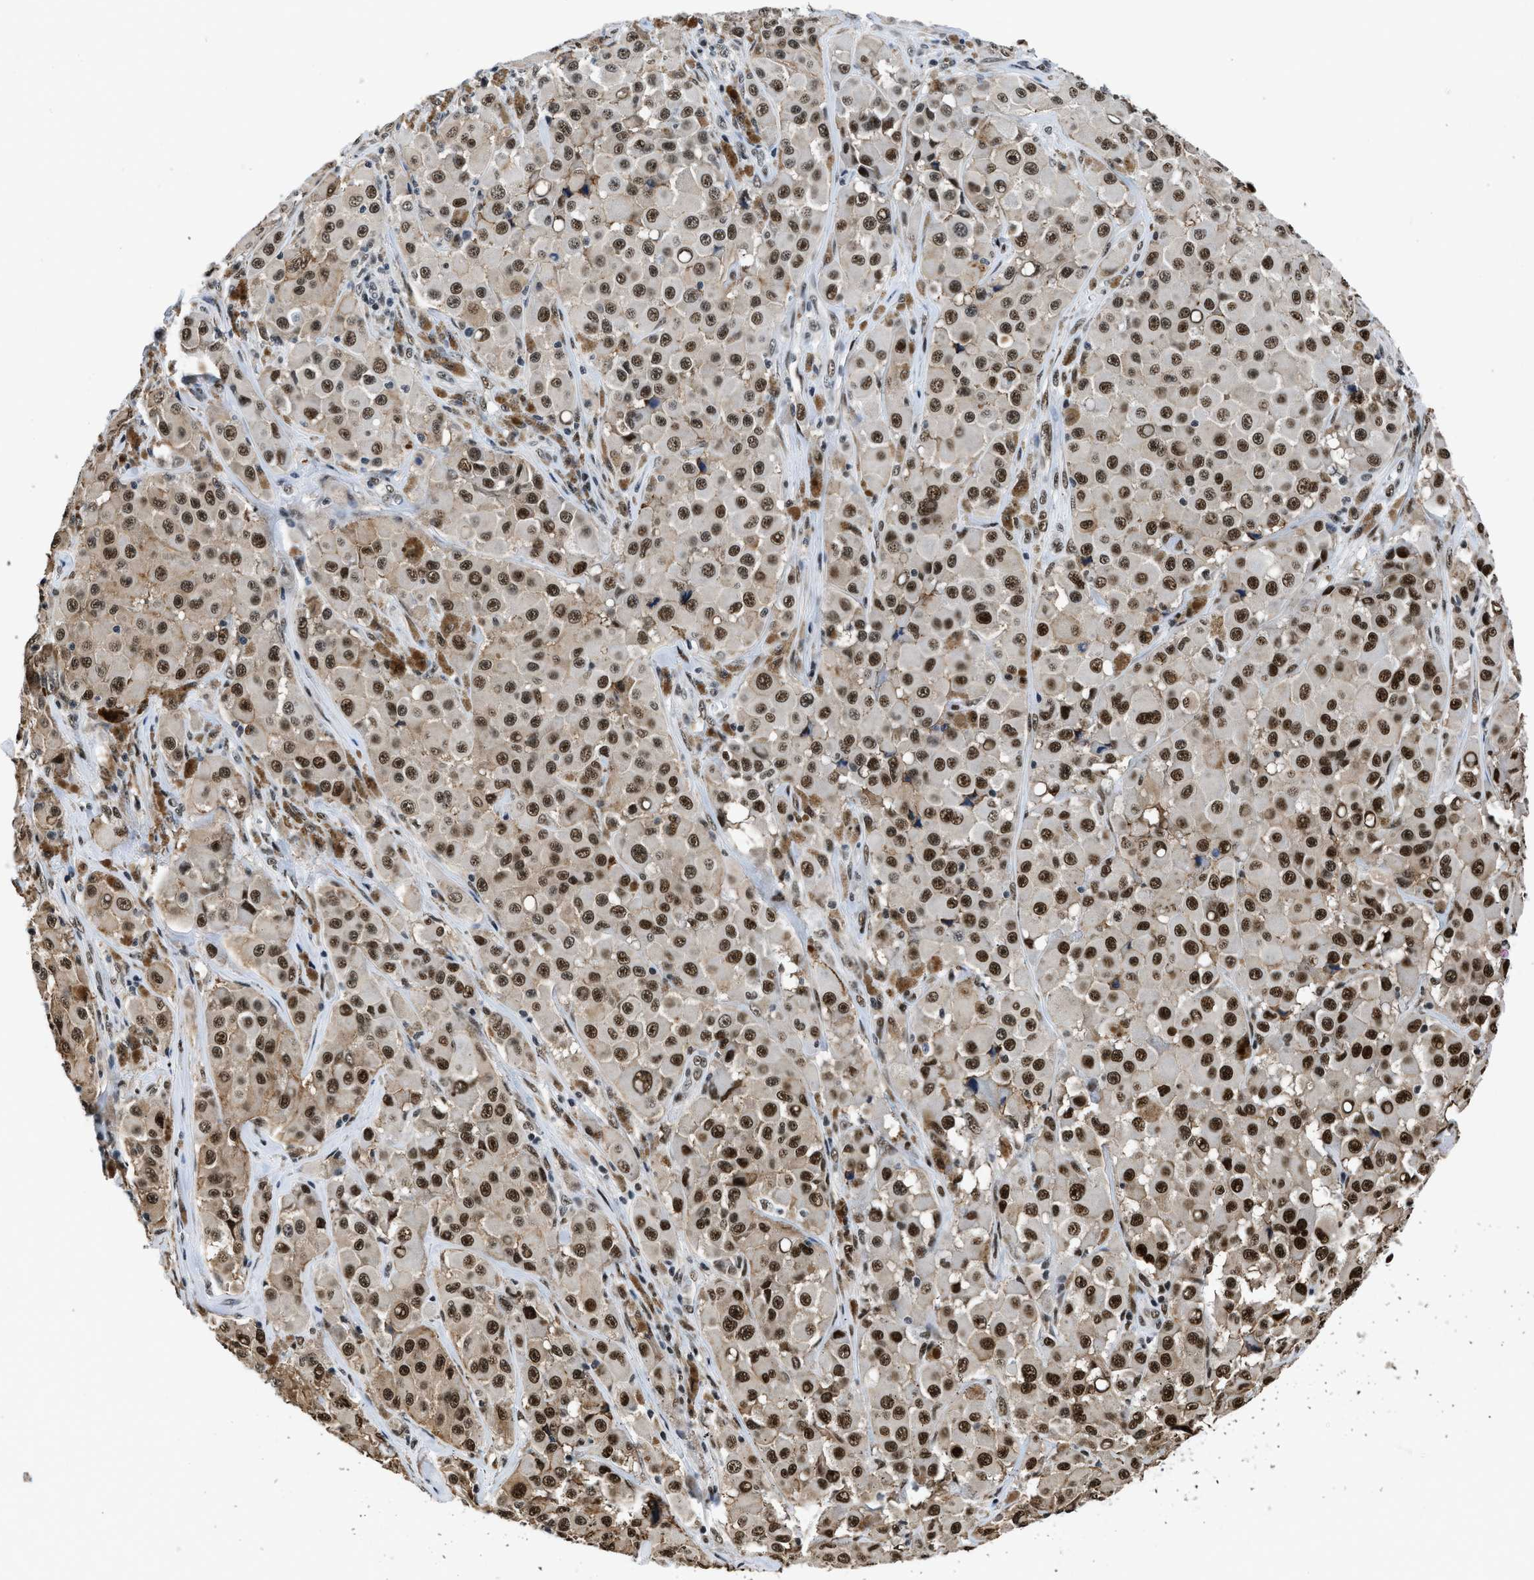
{"staining": {"intensity": "strong", "quantity": ">75%", "location": "nuclear"}, "tissue": "melanoma", "cell_type": "Tumor cells", "image_type": "cancer", "snomed": [{"axis": "morphology", "description": "Malignant melanoma, NOS"}, {"axis": "topography", "description": "Skin"}], "caption": "Melanoma stained with a protein marker exhibits strong staining in tumor cells.", "gene": "HNRNPH2", "patient": {"sex": "male", "age": 84}}